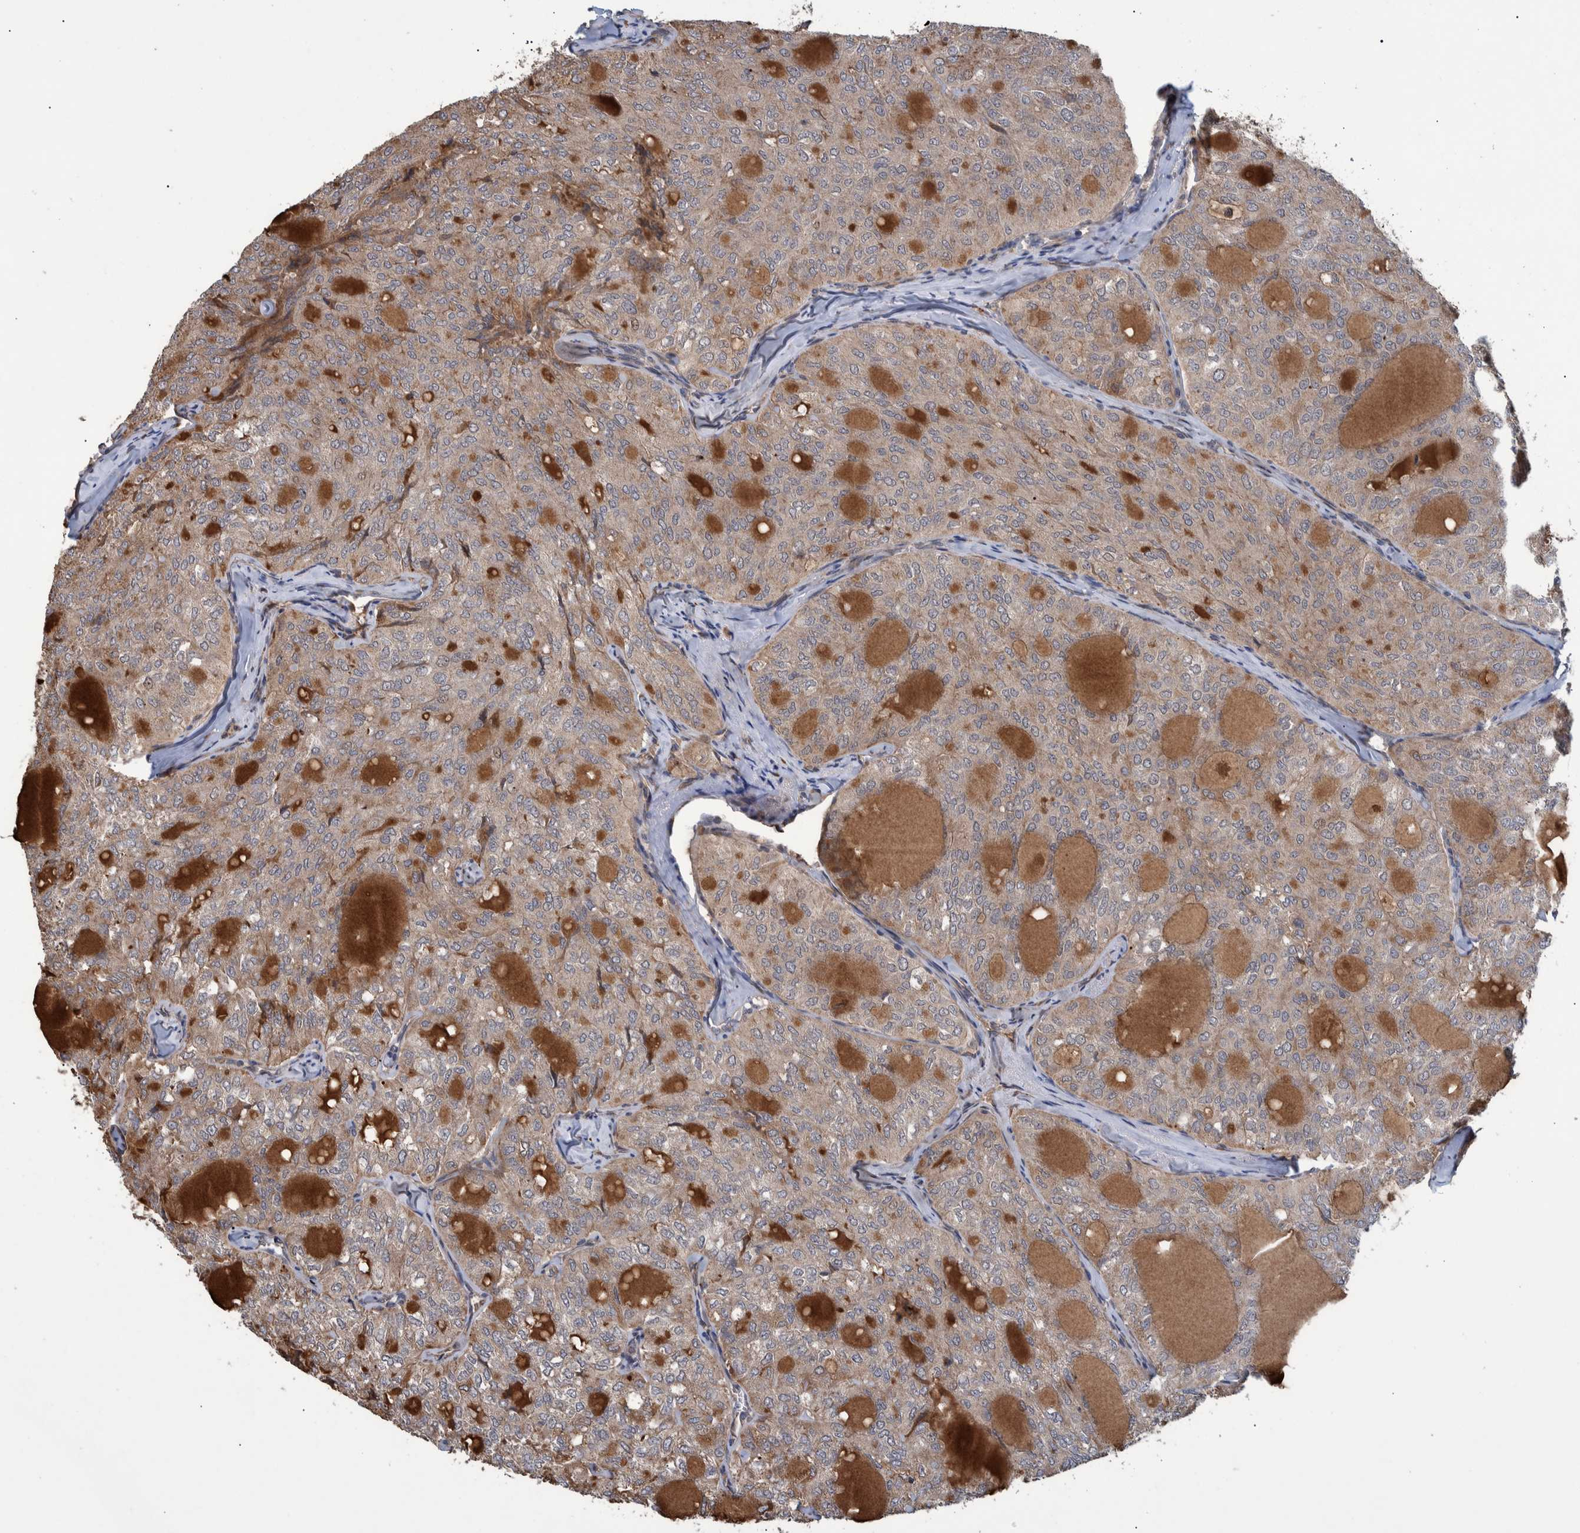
{"staining": {"intensity": "weak", "quantity": ">75%", "location": "cytoplasmic/membranous"}, "tissue": "thyroid cancer", "cell_type": "Tumor cells", "image_type": "cancer", "snomed": [{"axis": "morphology", "description": "Follicular adenoma carcinoma, NOS"}, {"axis": "topography", "description": "Thyroid gland"}], "caption": "Thyroid cancer stained for a protein (brown) exhibits weak cytoplasmic/membranous positive expression in approximately >75% of tumor cells.", "gene": "B3GNTL1", "patient": {"sex": "male", "age": 75}}